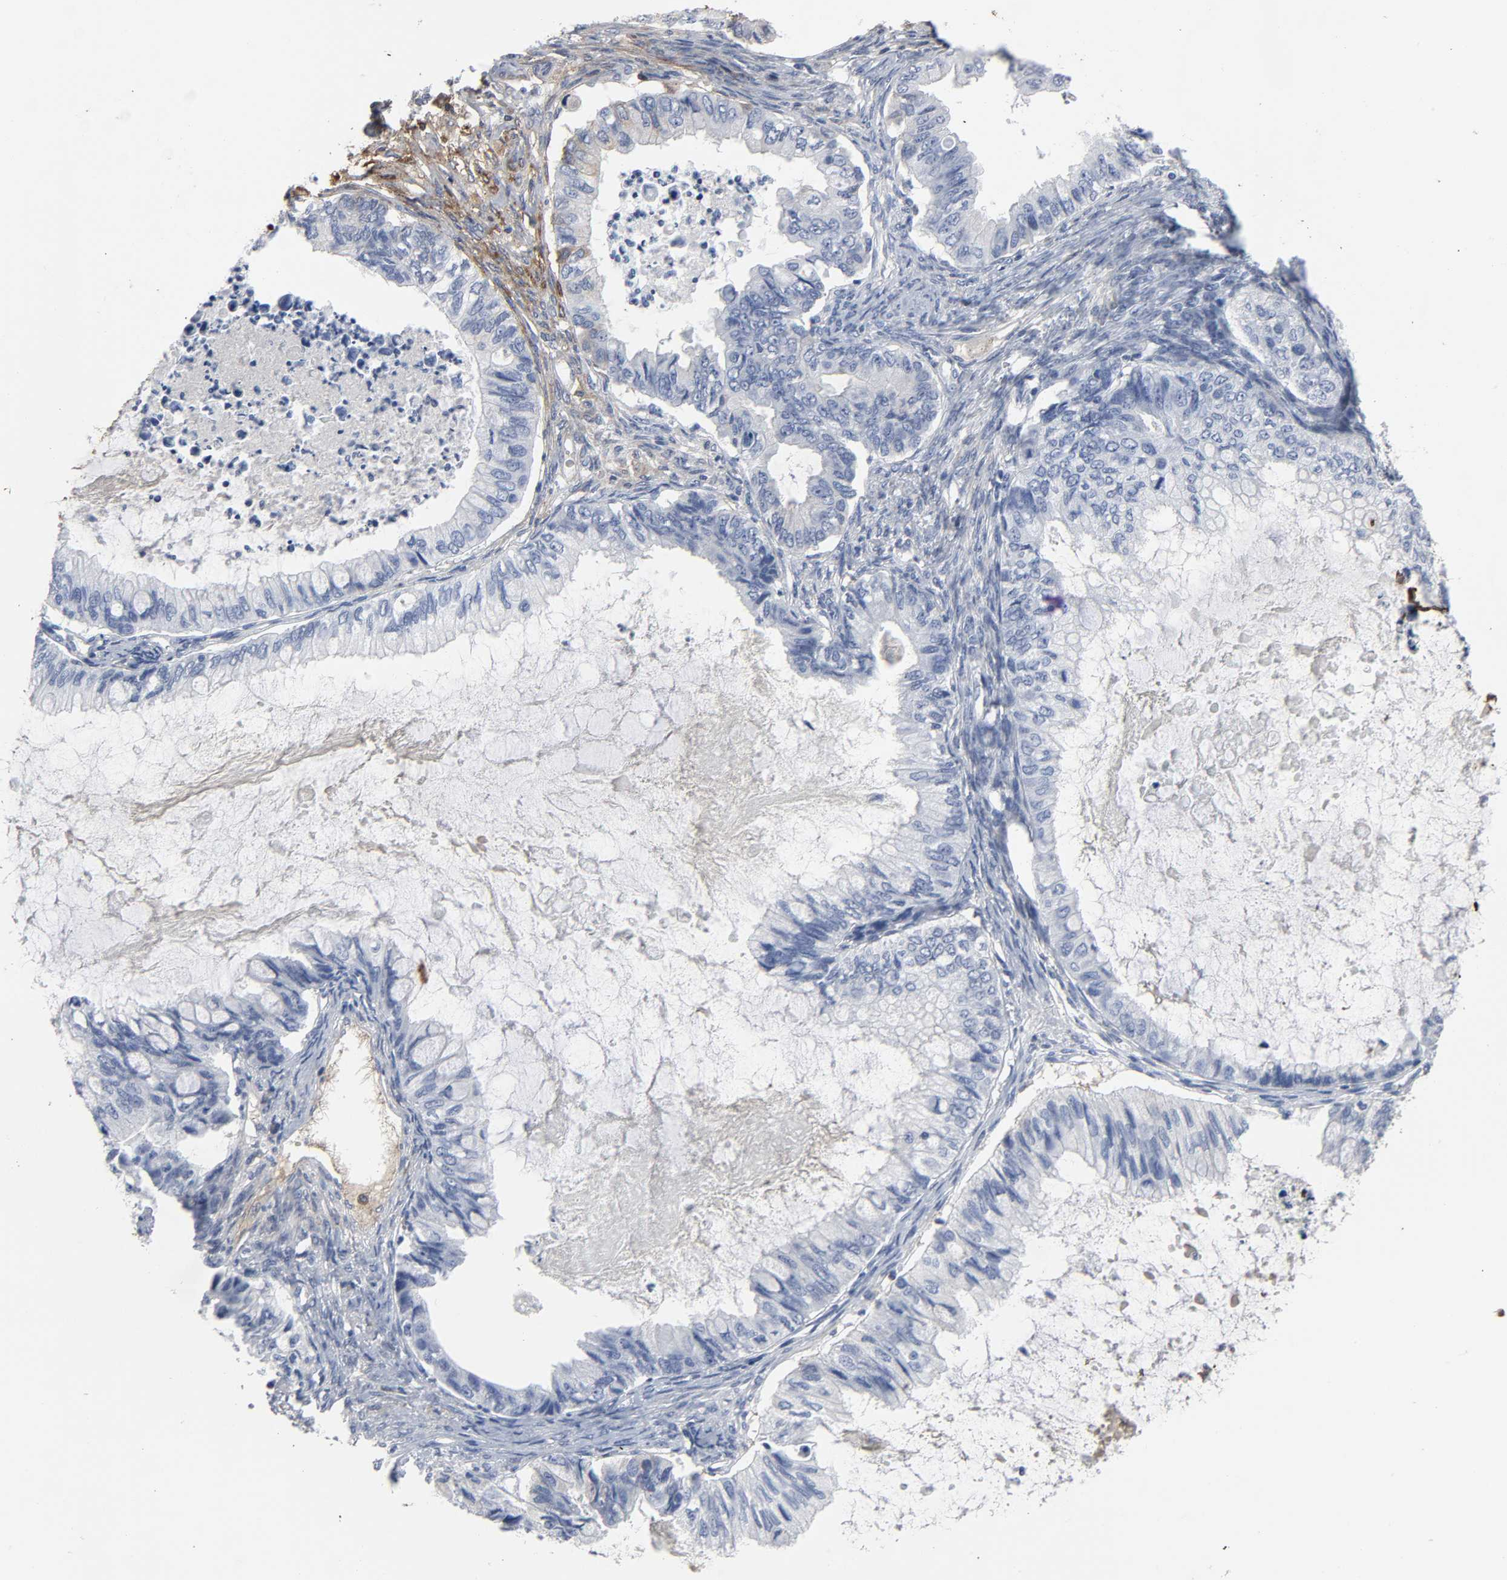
{"staining": {"intensity": "negative", "quantity": "none", "location": "none"}, "tissue": "ovarian cancer", "cell_type": "Tumor cells", "image_type": "cancer", "snomed": [{"axis": "morphology", "description": "Cystadenocarcinoma, mucinous, NOS"}, {"axis": "topography", "description": "Ovary"}], "caption": "DAB (3,3'-diaminobenzidine) immunohistochemical staining of human mucinous cystadenocarcinoma (ovarian) shows no significant staining in tumor cells.", "gene": "FBLN1", "patient": {"sex": "female", "age": 80}}